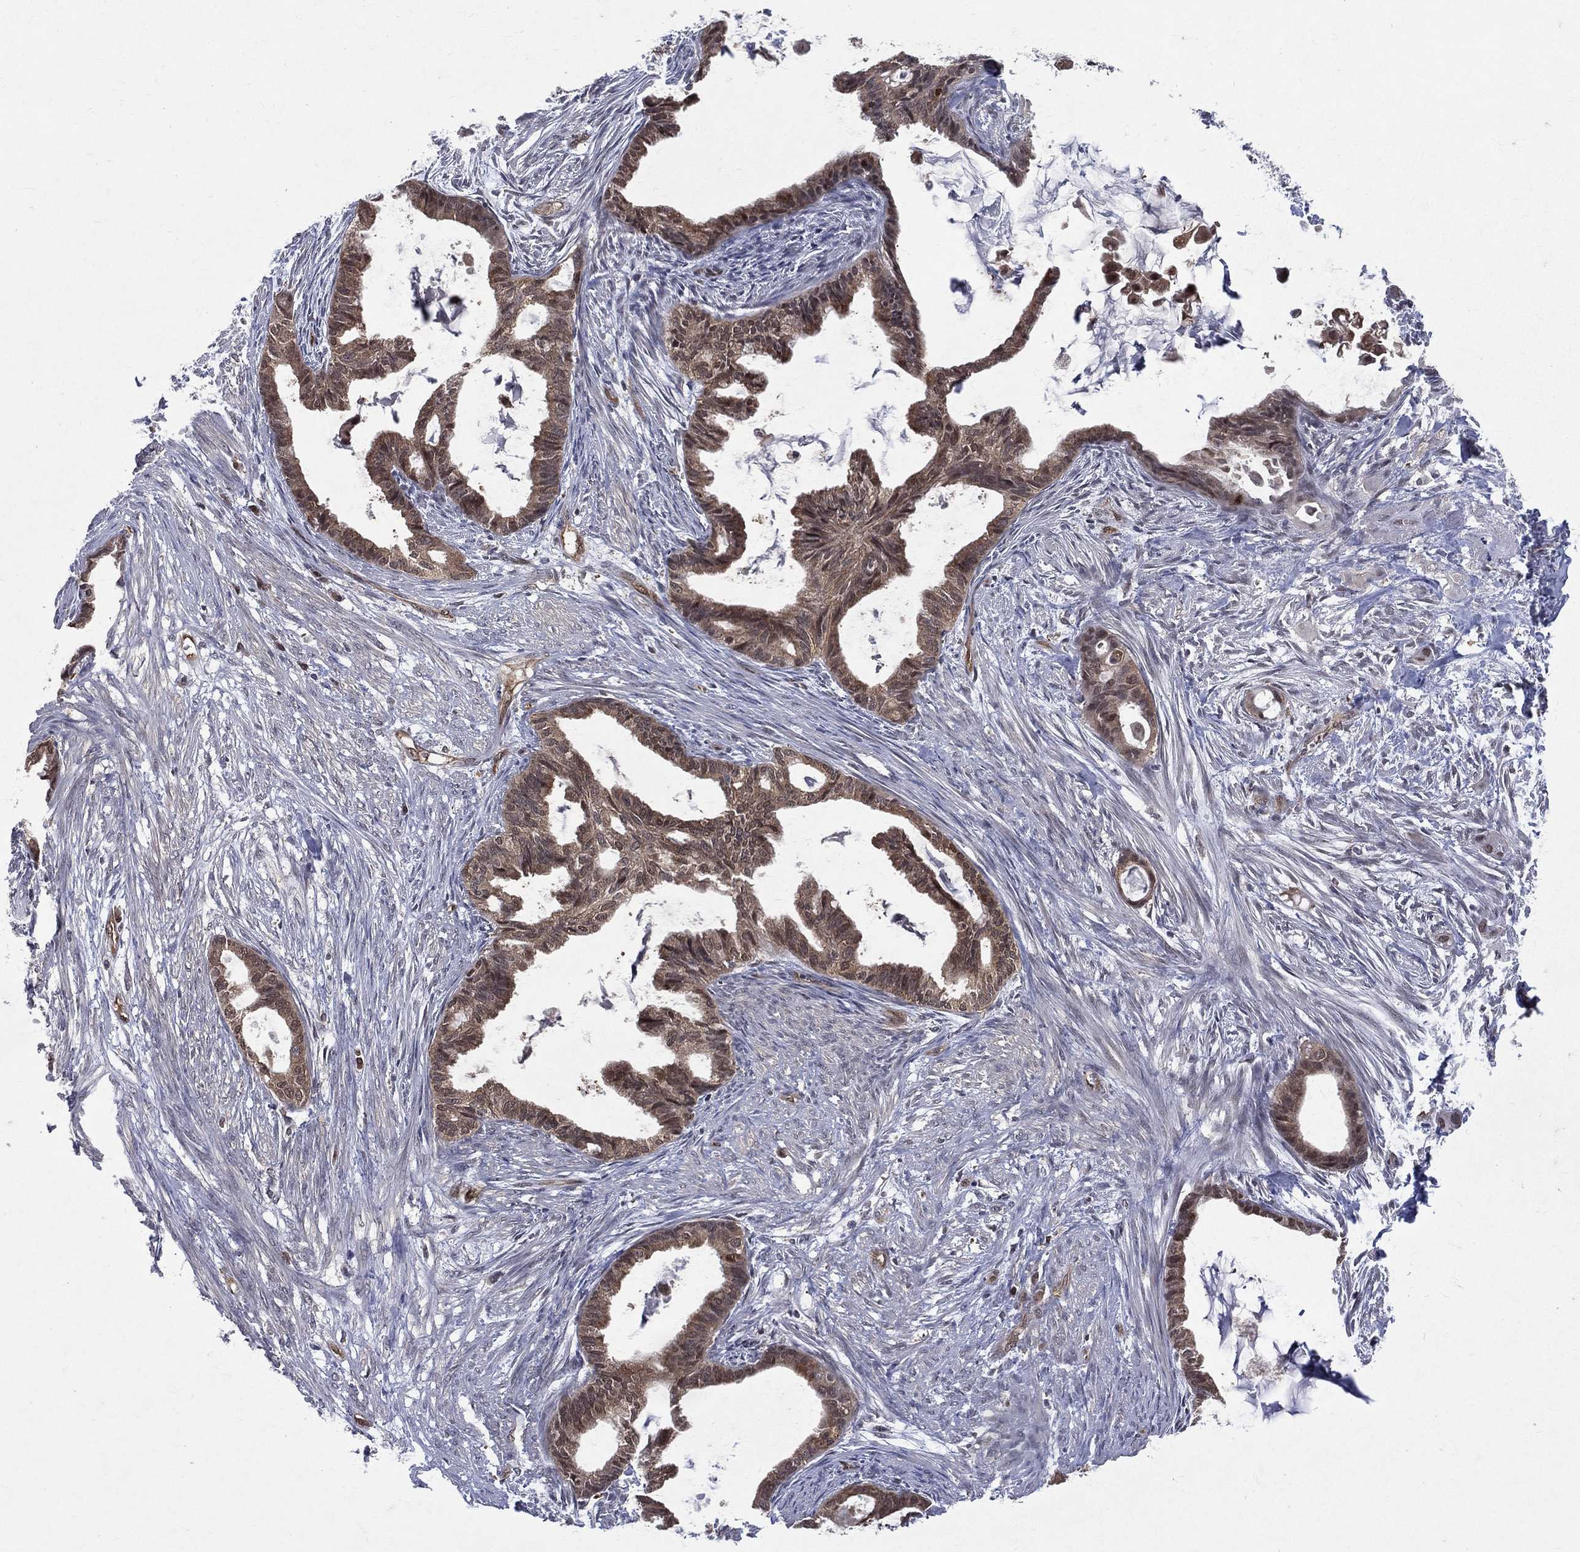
{"staining": {"intensity": "moderate", "quantity": ">75%", "location": "cytoplasmic/membranous"}, "tissue": "endometrial cancer", "cell_type": "Tumor cells", "image_type": "cancer", "snomed": [{"axis": "morphology", "description": "Adenocarcinoma, NOS"}, {"axis": "topography", "description": "Endometrium"}], "caption": "Protein expression by immunohistochemistry displays moderate cytoplasmic/membranous expression in about >75% of tumor cells in endometrial cancer (adenocarcinoma). Using DAB (3,3'-diaminobenzidine) (brown) and hematoxylin (blue) stains, captured at high magnification using brightfield microscopy.", "gene": "GMPR2", "patient": {"sex": "female", "age": 86}}